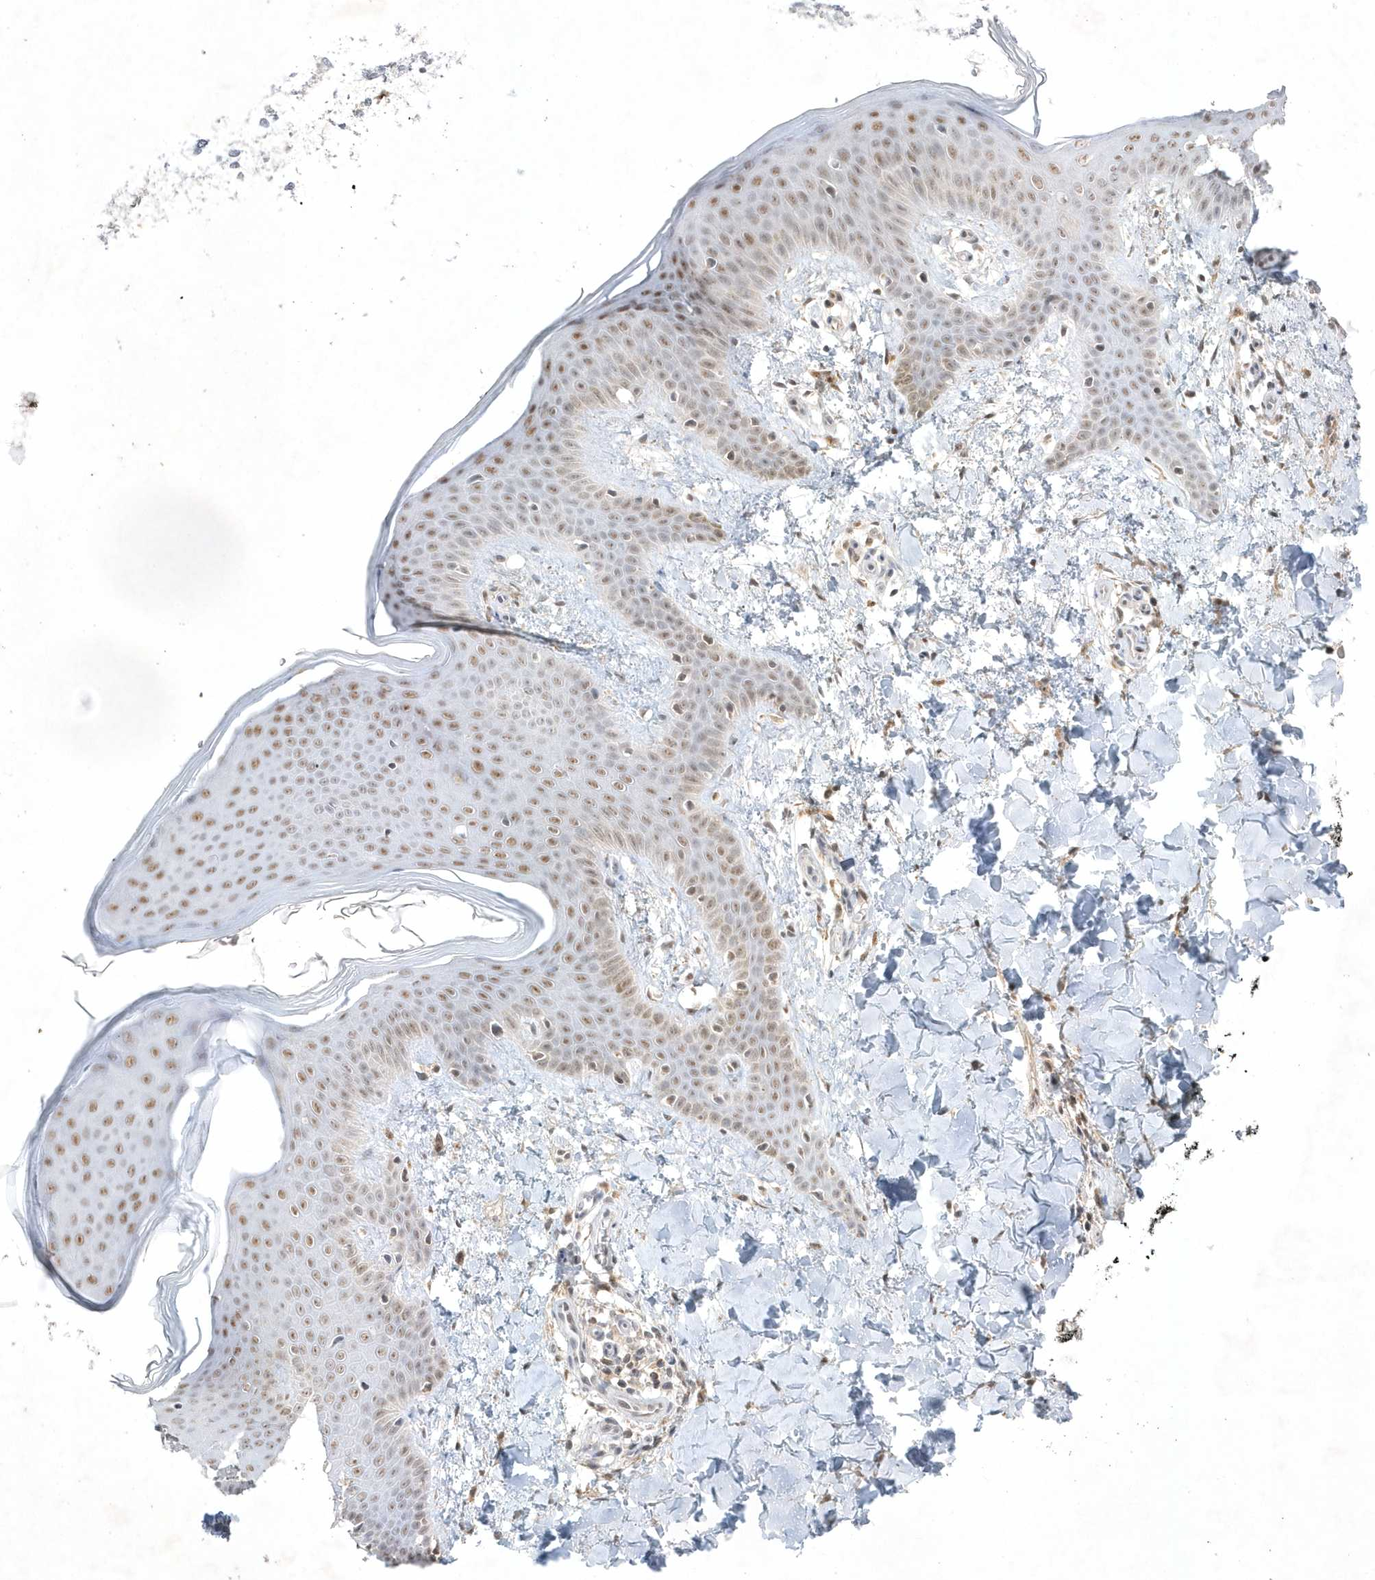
{"staining": {"intensity": "moderate", "quantity": ">75%", "location": "cytoplasmic/membranous,nuclear"}, "tissue": "skin", "cell_type": "Fibroblasts", "image_type": "normal", "snomed": [{"axis": "morphology", "description": "Normal tissue, NOS"}, {"axis": "topography", "description": "Skin"}], "caption": "Fibroblasts exhibit medium levels of moderate cytoplasmic/membranous,nuclear positivity in about >75% of cells in unremarkable human skin.", "gene": "CPSF3", "patient": {"sex": "male", "age": 36}}